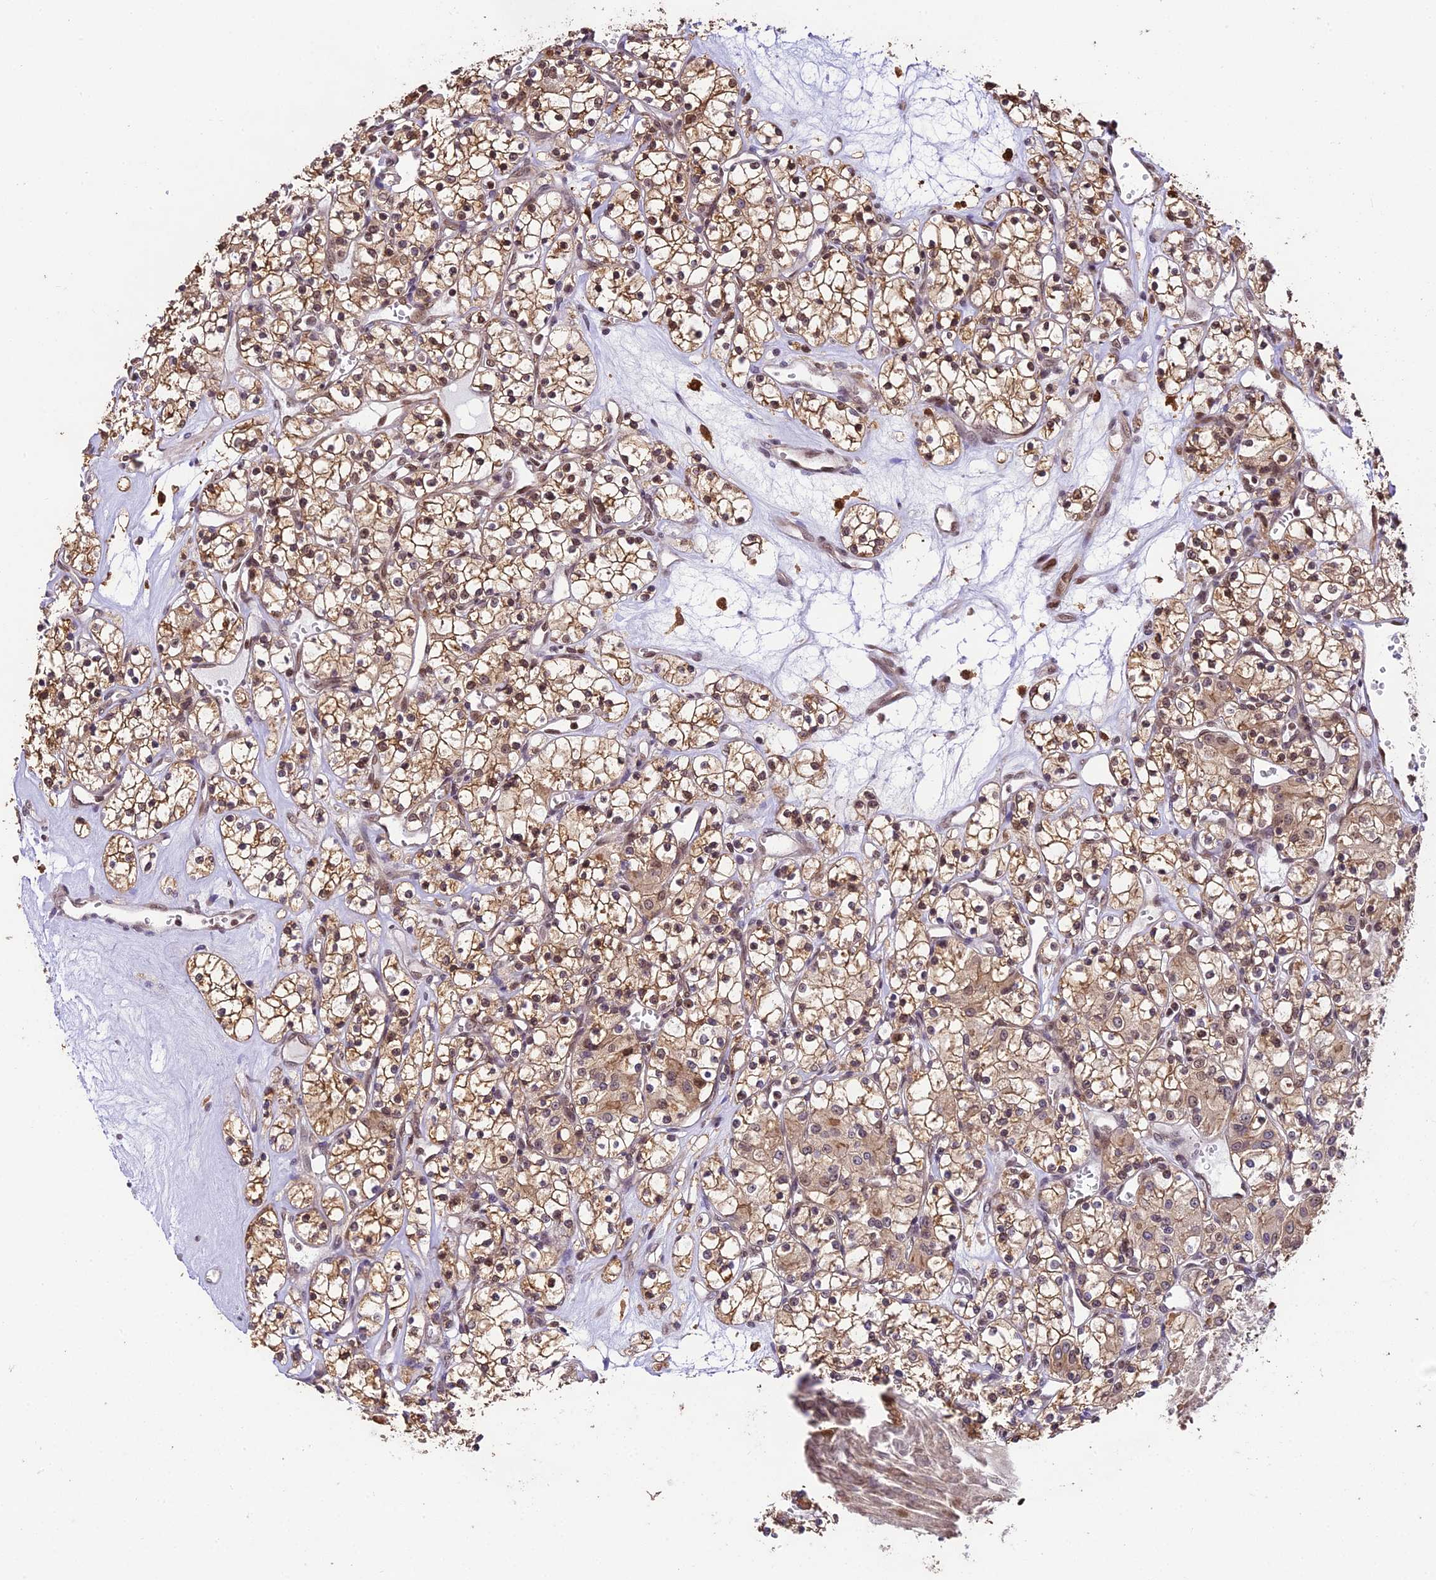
{"staining": {"intensity": "moderate", "quantity": "25%-75%", "location": "cytoplasmic/membranous,nuclear"}, "tissue": "renal cancer", "cell_type": "Tumor cells", "image_type": "cancer", "snomed": [{"axis": "morphology", "description": "Adenocarcinoma, NOS"}, {"axis": "topography", "description": "Kidney"}], "caption": "Immunohistochemical staining of renal cancer reveals moderate cytoplasmic/membranous and nuclear protein staining in approximately 25%-75% of tumor cells.", "gene": "TRIM22", "patient": {"sex": "female", "age": 59}}